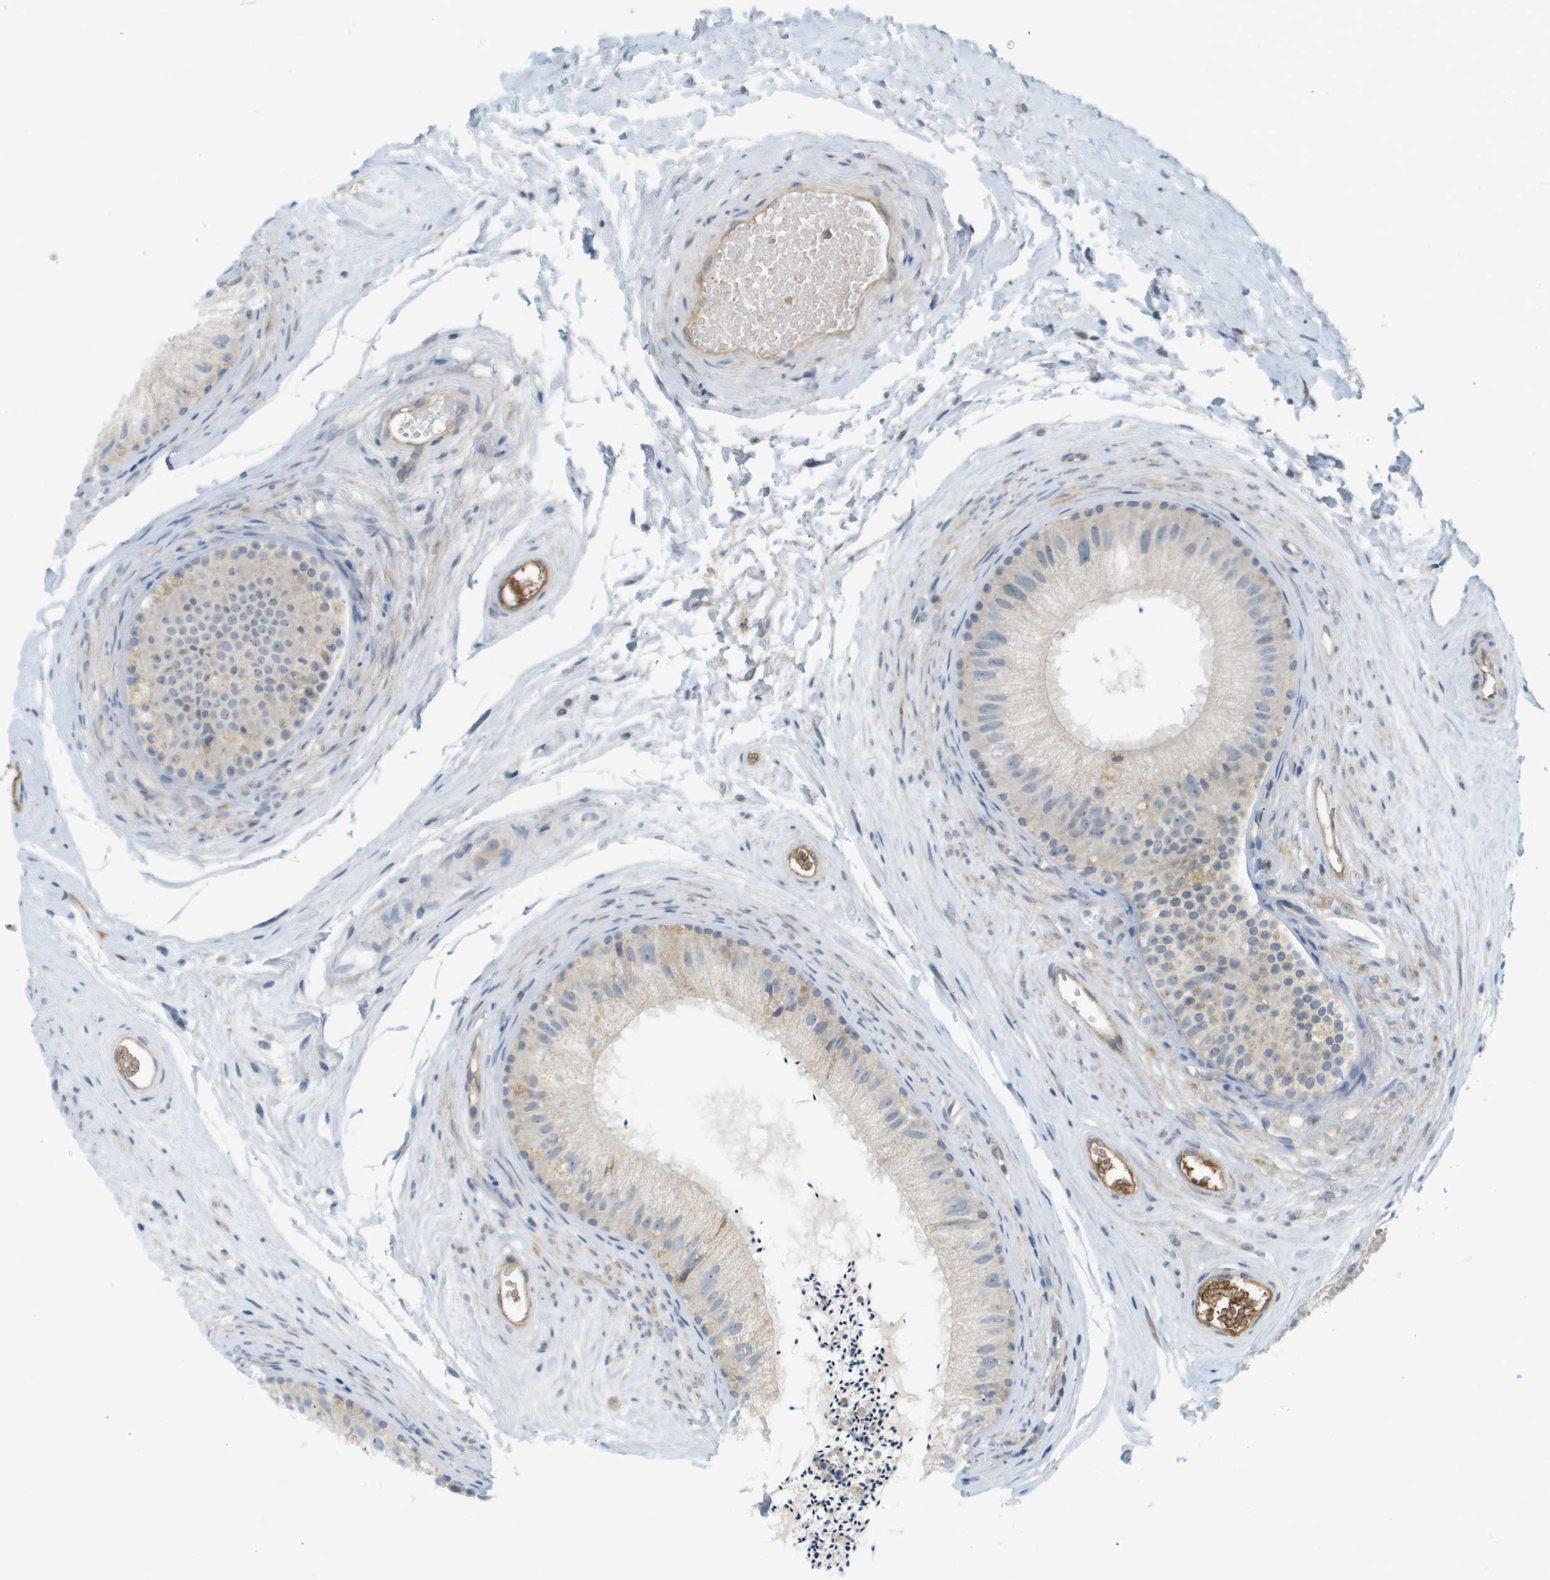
{"staining": {"intensity": "weak", "quantity": "25%-75%", "location": "cytoplasmic/membranous"}, "tissue": "epididymis", "cell_type": "Glandular cells", "image_type": "normal", "snomed": [{"axis": "morphology", "description": "Normal tissue, NOS"}, {"axis": "topography", "description": "Epididymis"}], "caption": "Protein analysis of benign epididymis reveals weak cytoplasmic/membranous positivity in approximately 25%-75% of glandular cells.", "gene": "PROC", "patient": {"sex": "male", "age": 56}}